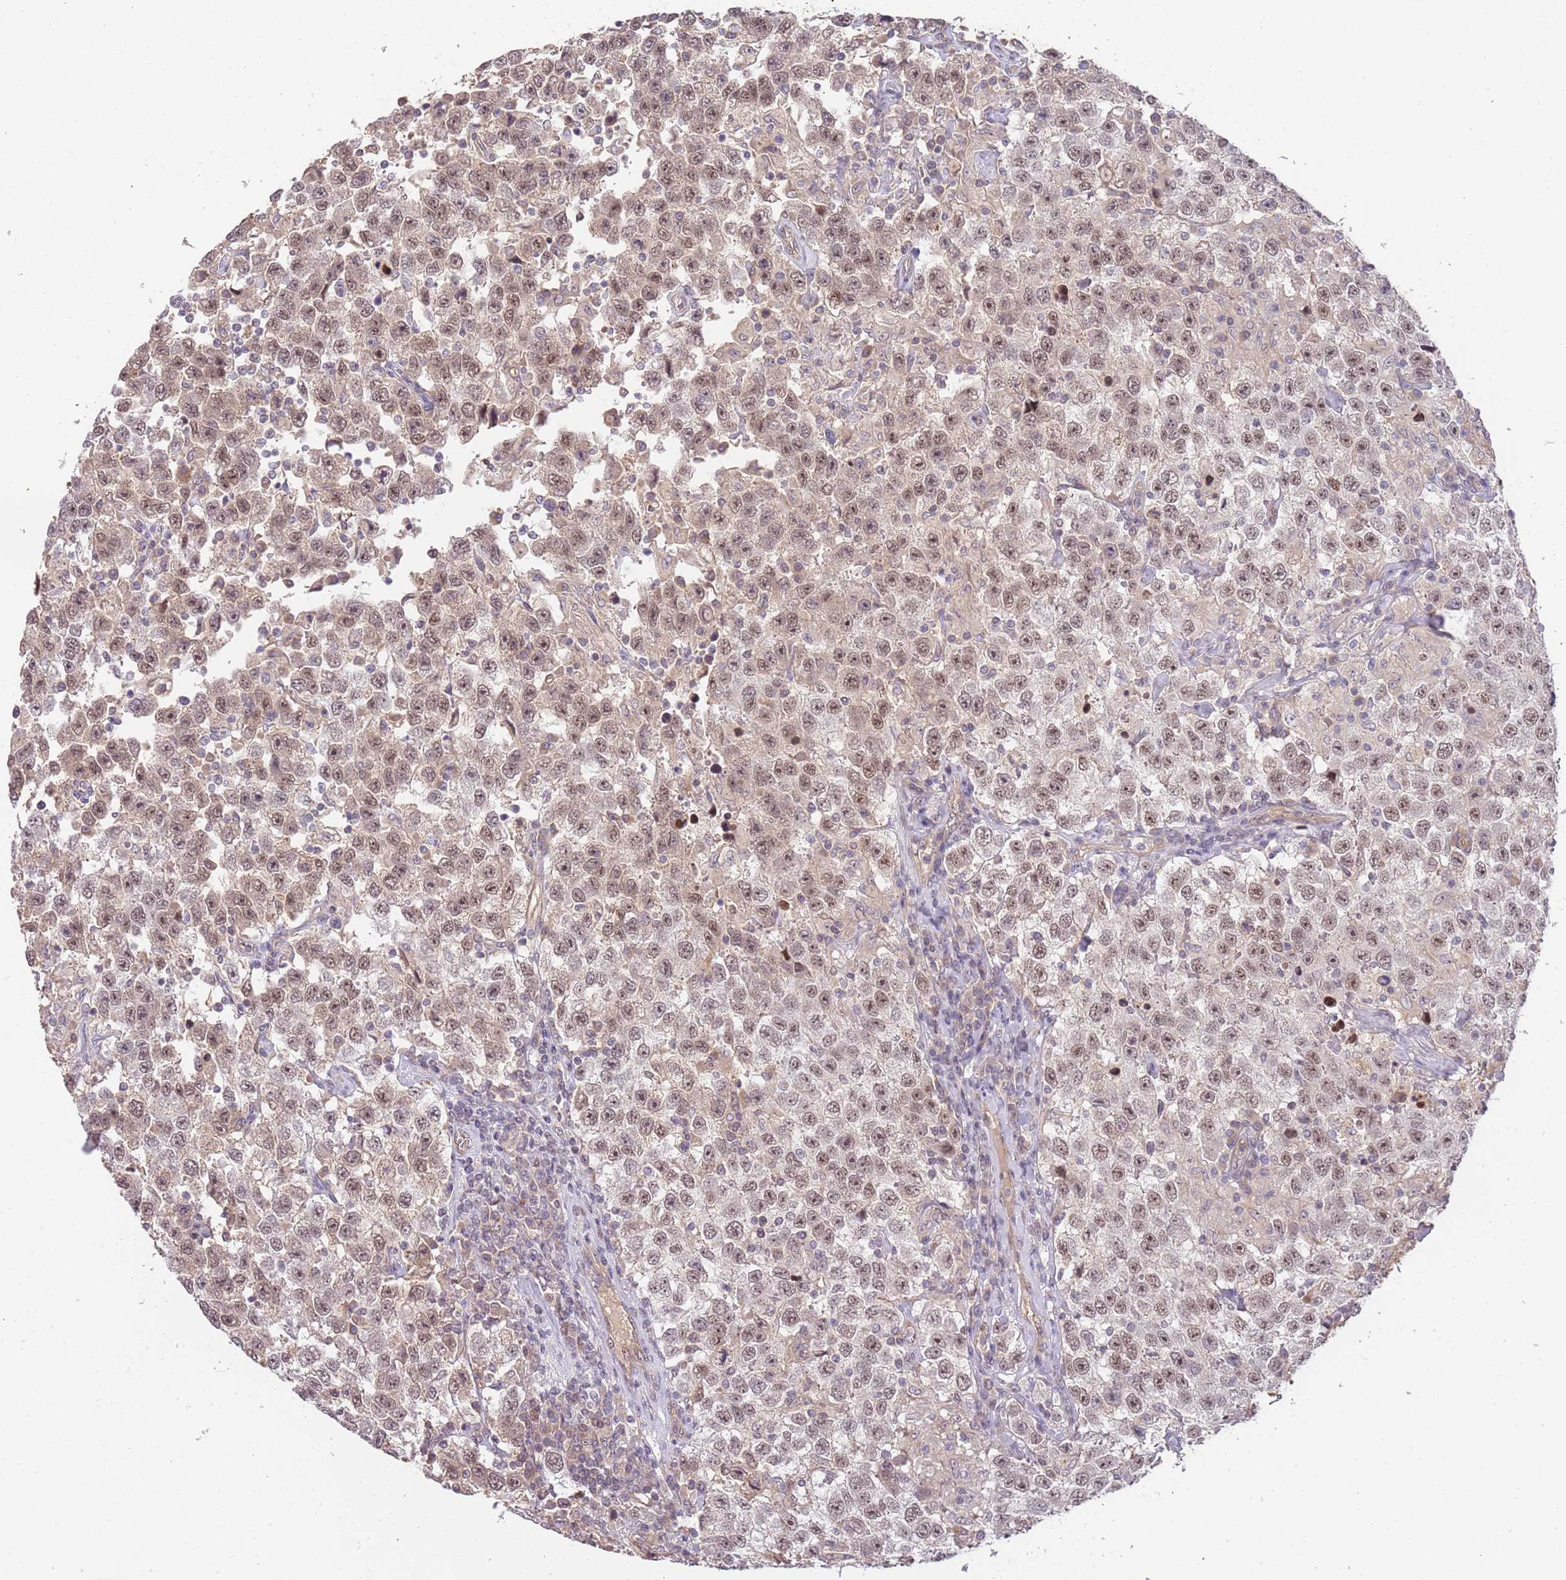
{"staining": {"intensity": "moderate", "quantity": ">75%", "location": "nuclear"}, "tissue": "testis cancer", "cell_type": "Tumor cells", "image_type": "cancer", "snomed": [{"axis": "morphology", "description": "Seminoma, NOS"}, {"axis": "topography", "description": "Testis"}], "caption": "Protein staining demonstrates moderate nuclear positivity in about >75% of tumor cells in testis cancer (seminoma).", "gene": "SURF2", "patient": {"sex": "male", "age": 41}}